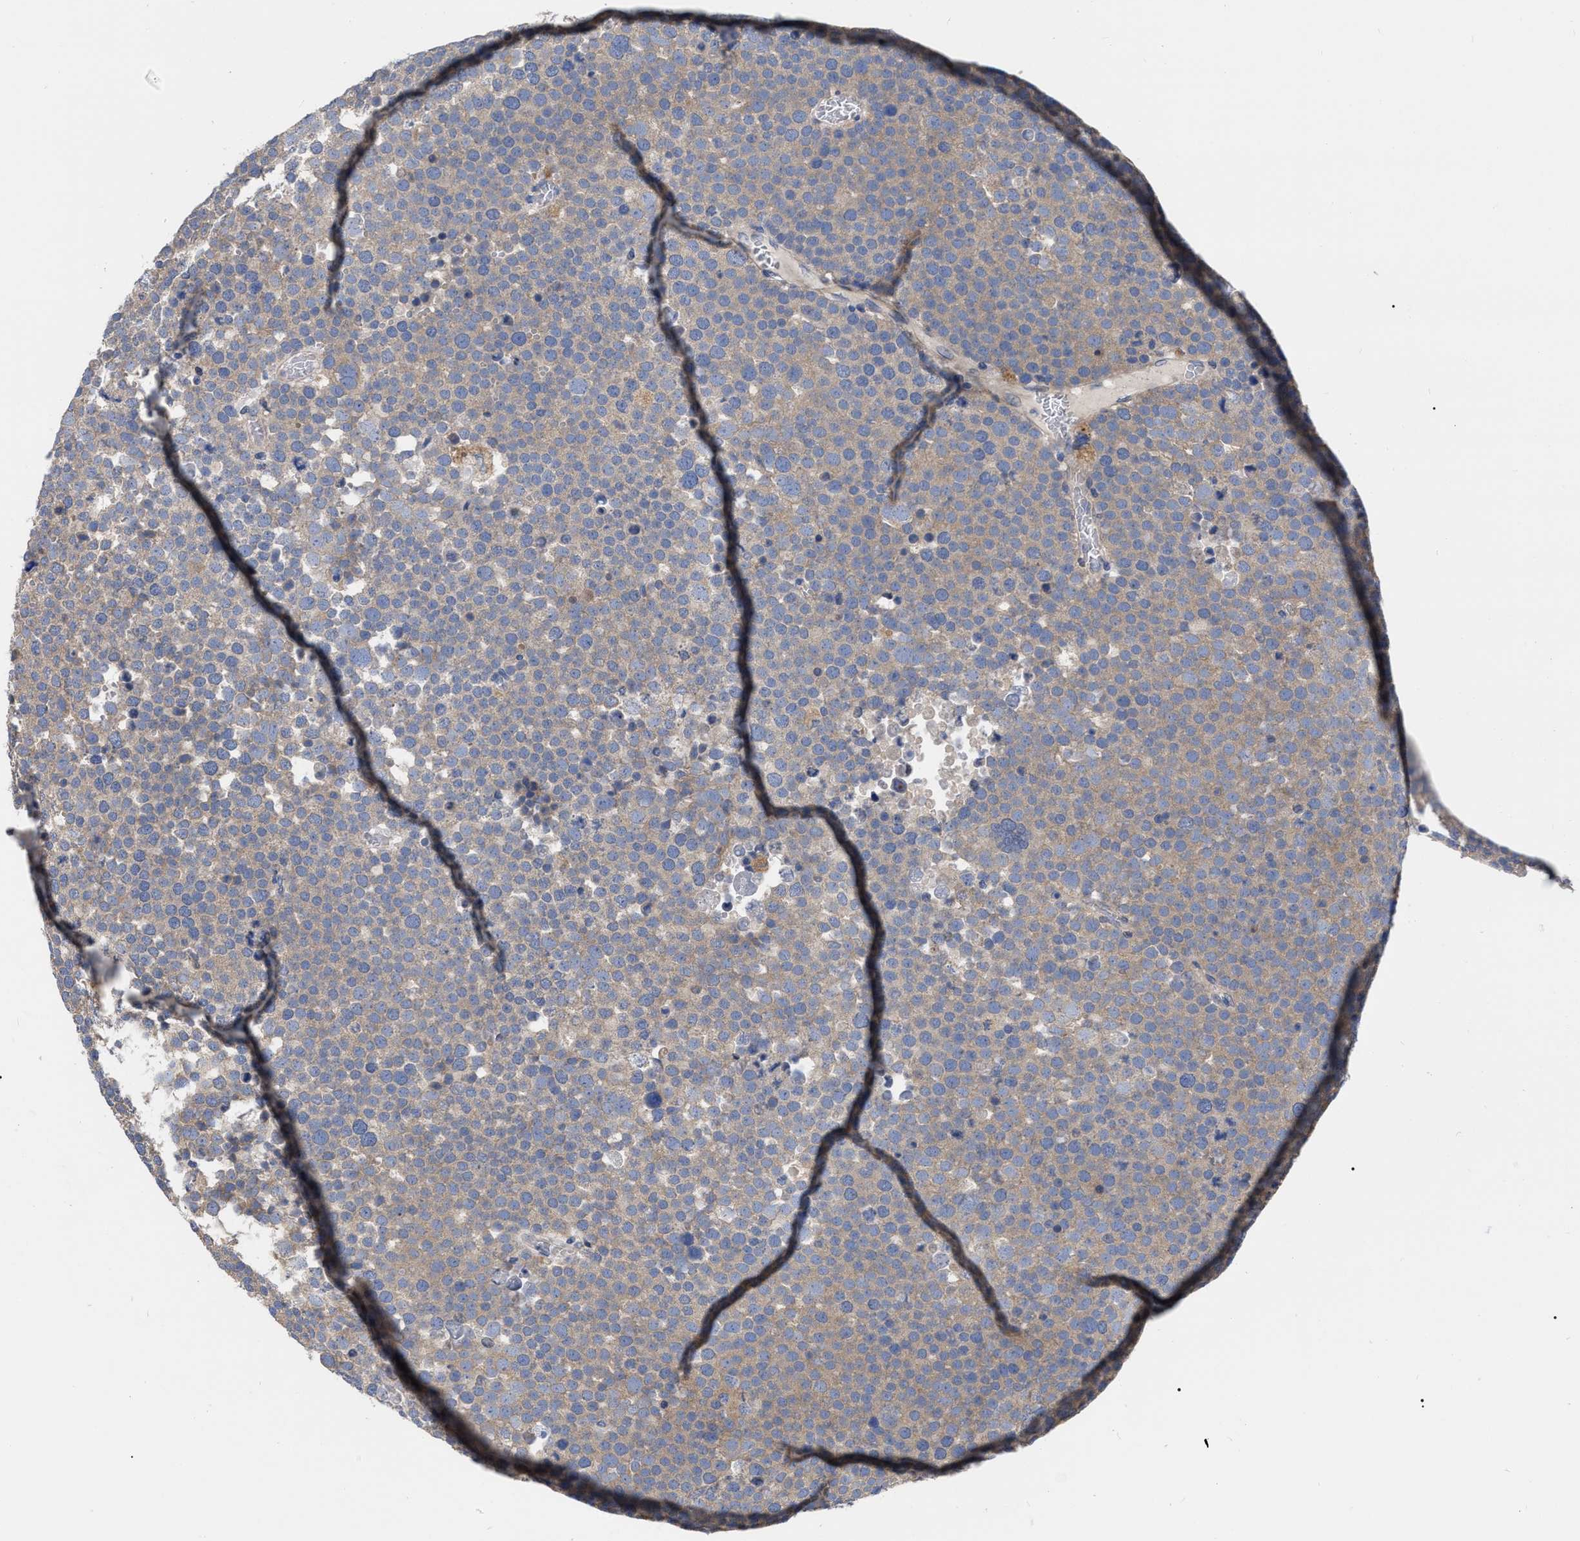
{"staining": {"intensity": "weak", "quantity": "25%-75%", "location": "cytoplasmic/membranous"}, "tissue": "testis cancer", "cell_type": "Tumor cells", "image_type": "cancer", "snomed": [{"axis": "morphology", "description": "Seminoma, NOS"}, {"axis": "topography", "description": "Testis"}], "caption": "Approximately 25%-75% of tumor cells in human testis cancer show weak cytoplasmic/membranous protein staining as visualized by brown immunohistochemical staining.", "gene": "MLST8", "patient": {"sex": "male", "age": 71}}